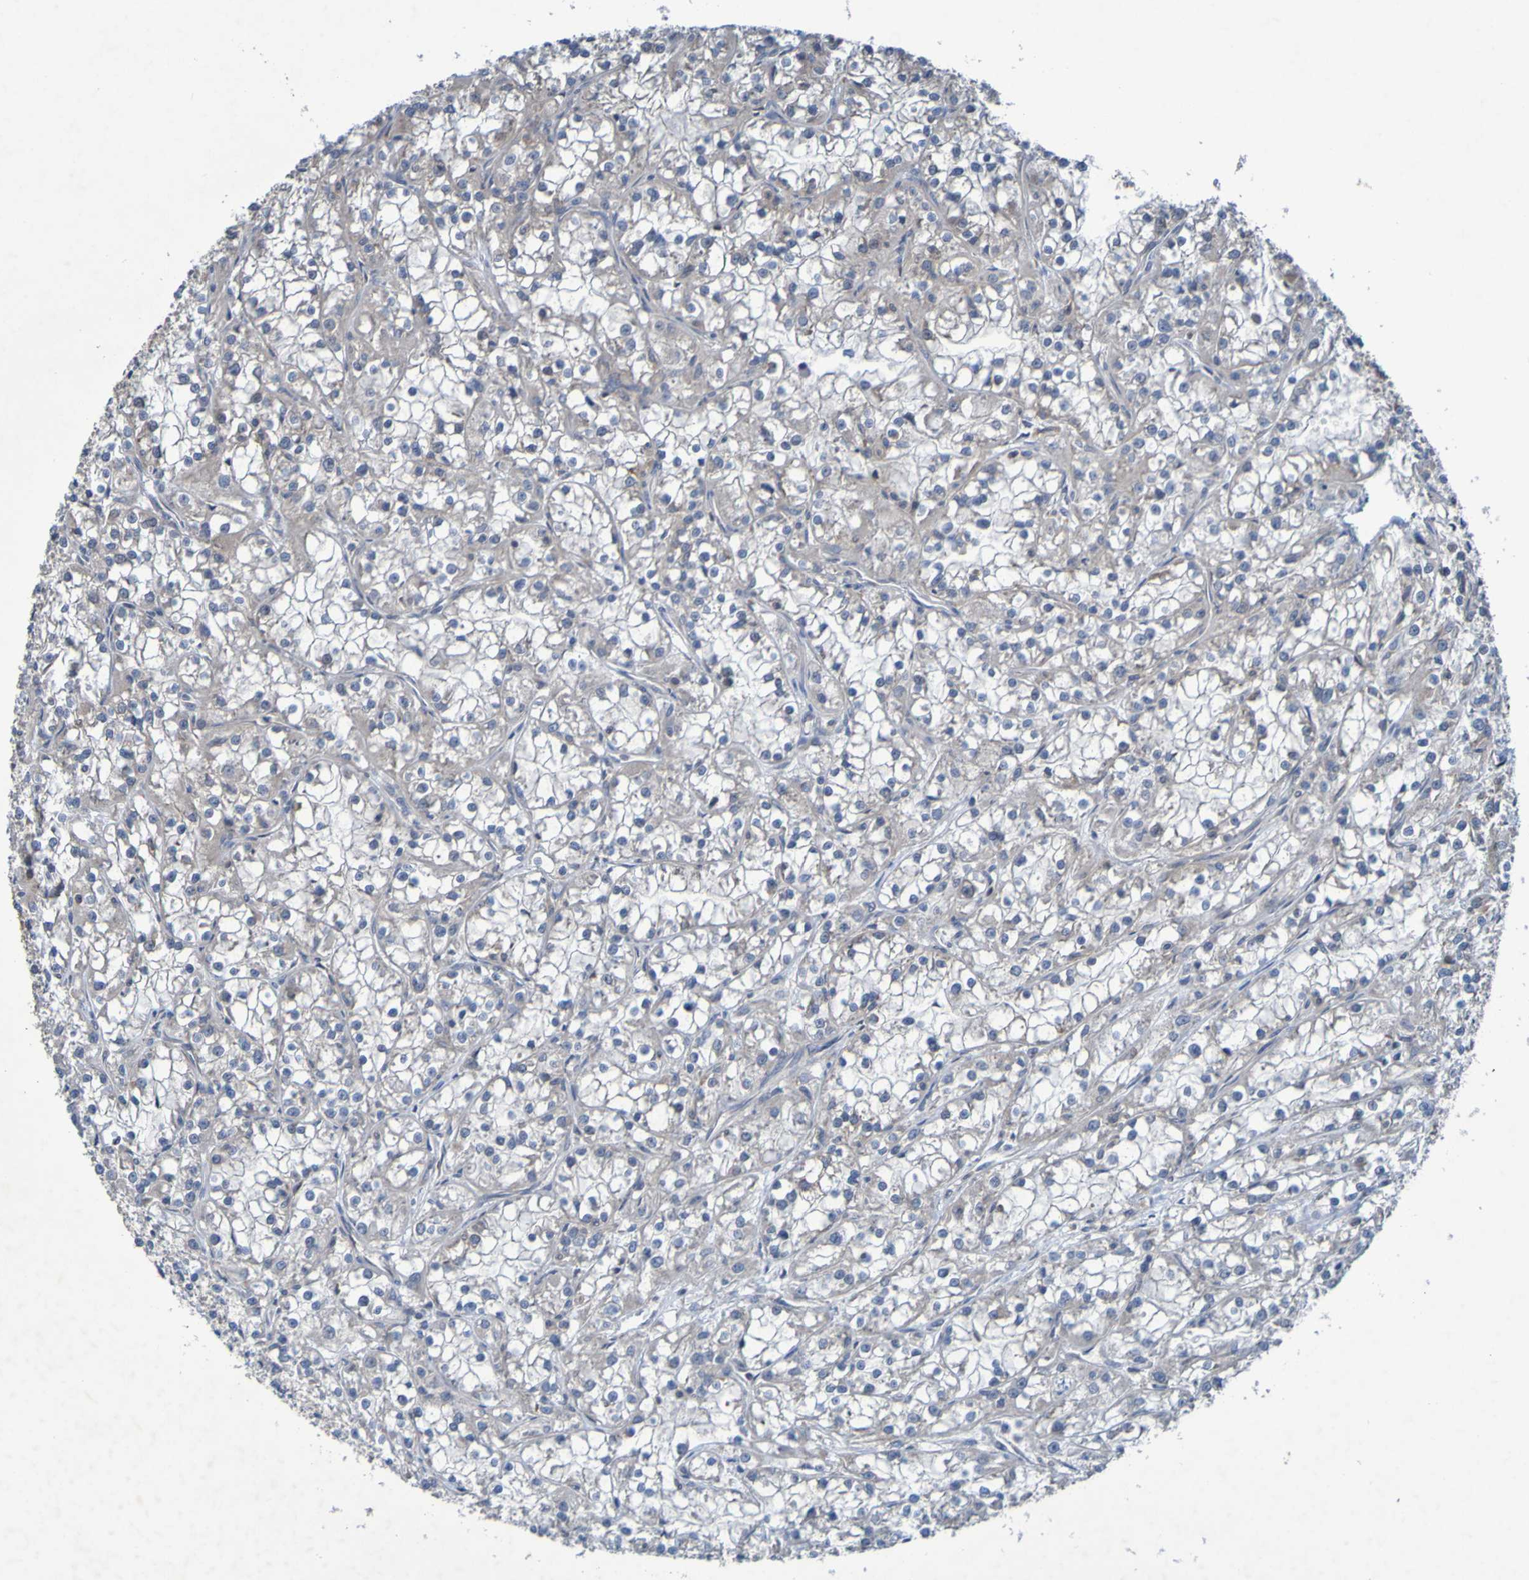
{"staining": {"intensity": "negative", "quantity": "none", "location": "none"}, "tissue": "renal cancer", "cell_type": "Tumor cells", "image_type": "cancer", "snomed": [{"axis": "morphology", "description": "Adenocarcinoma, NOS"}, {"axis": "topography", "description": "Kidney"}], "caption": "Human adenocarcinoma (renal) stained for a protein using immunohistochemistry demonstrates no expression in tumor cells.", "gene": "SDK1", "patient": {"sex": "female", "age": 52}}